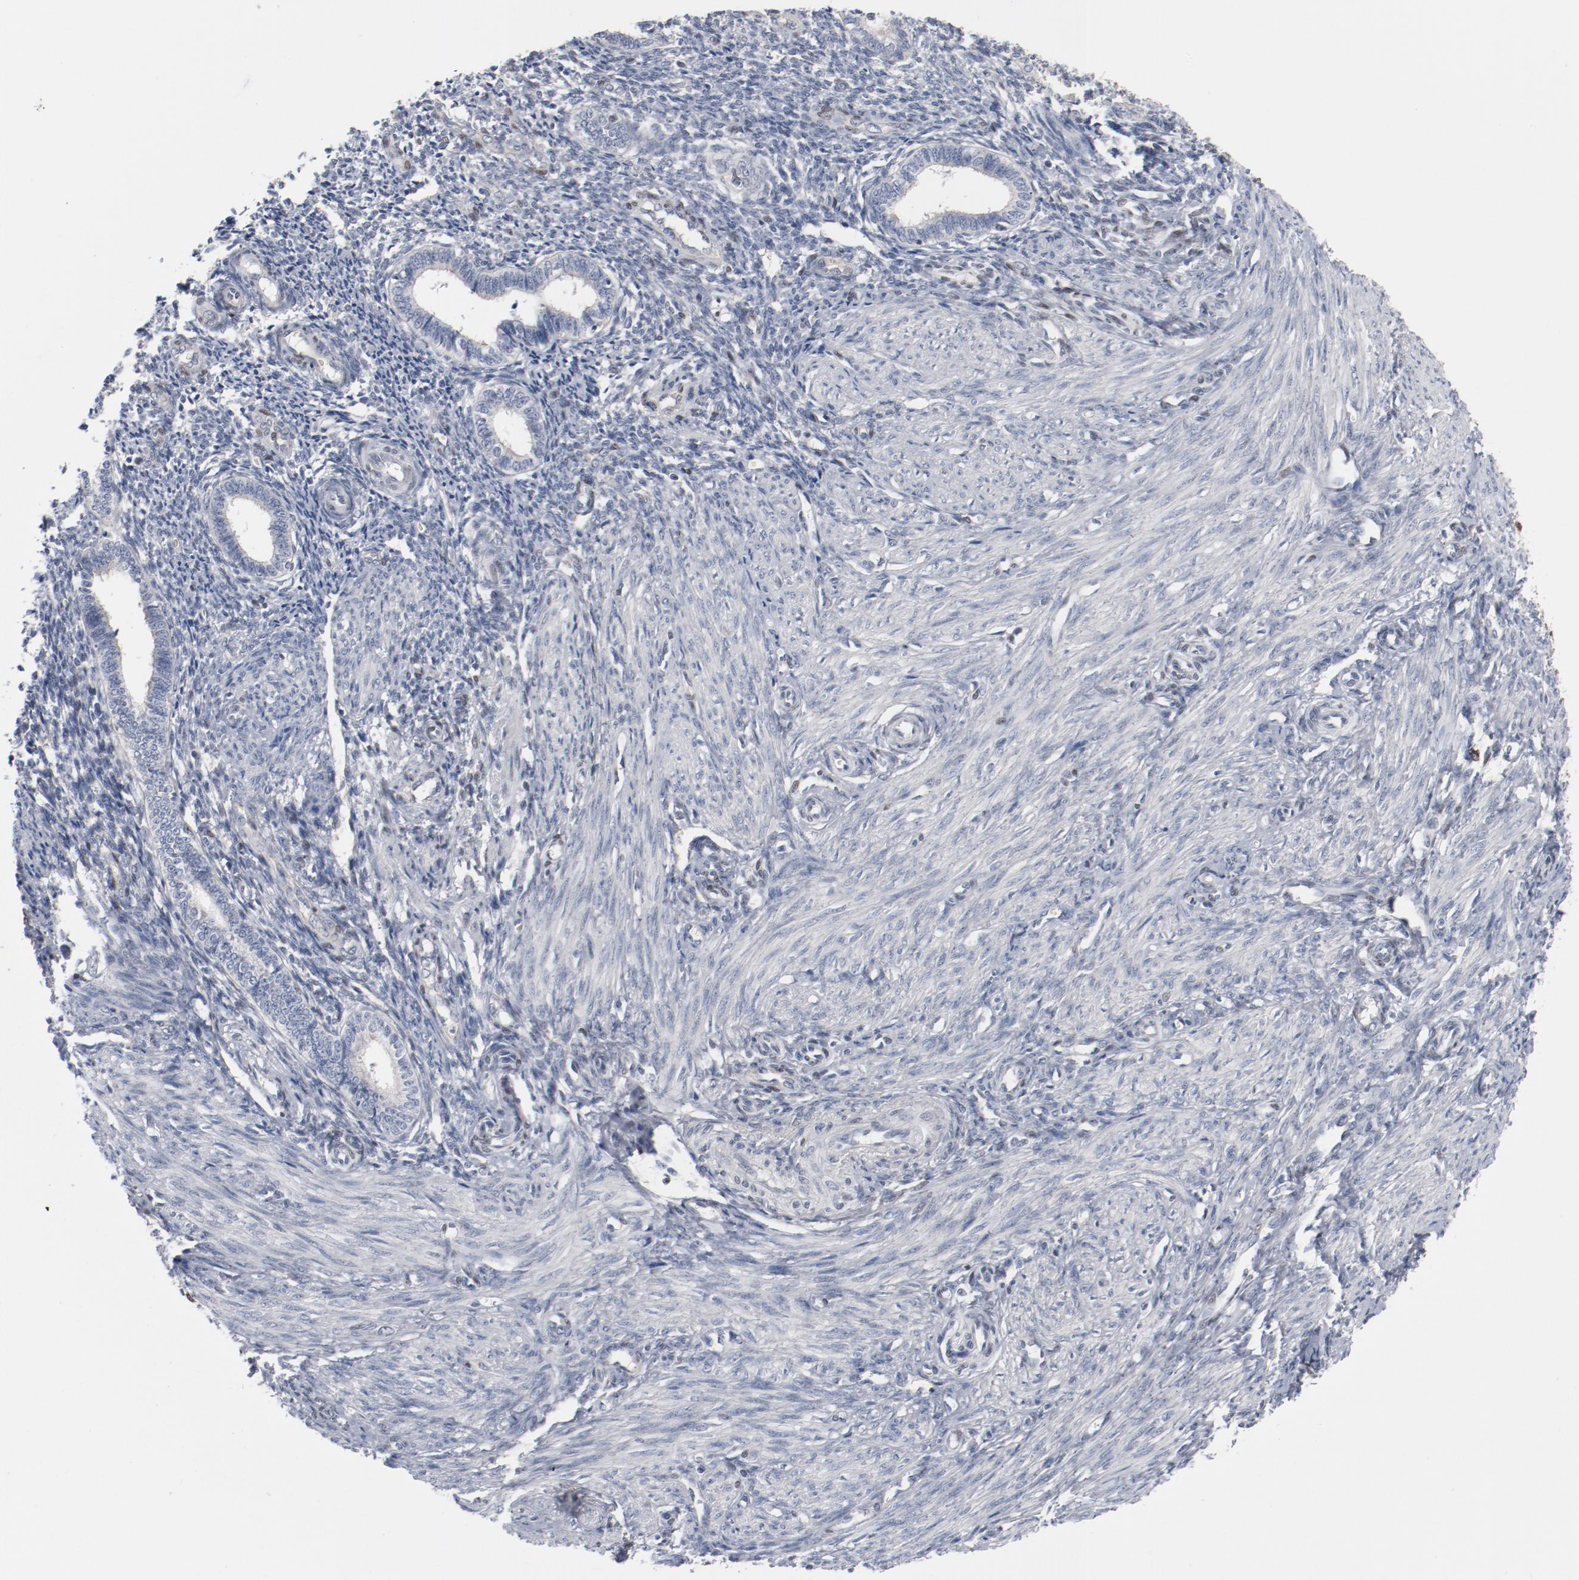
{"staining": {"intensity": "weak", "quantity": "25%-75%", "location": "nuclear"}, "tissue": "endometrium", "cell_type": "Cells in endometrial stroma", "image_type": "normal", "snomed": [{"axis": "morphology", "description": "Normal tissue, NOS"}, {"axis": "topography", "description": "Endometrium"}], "caption": "IHC image of normal endometrium stained for a protein (brown), which shows low levels of weak nuclear expression in approximately 25%-75% of cells in endometrial stroma.", "gene": "ZEB2", "patient": {"sex": "female", "age": 27}}